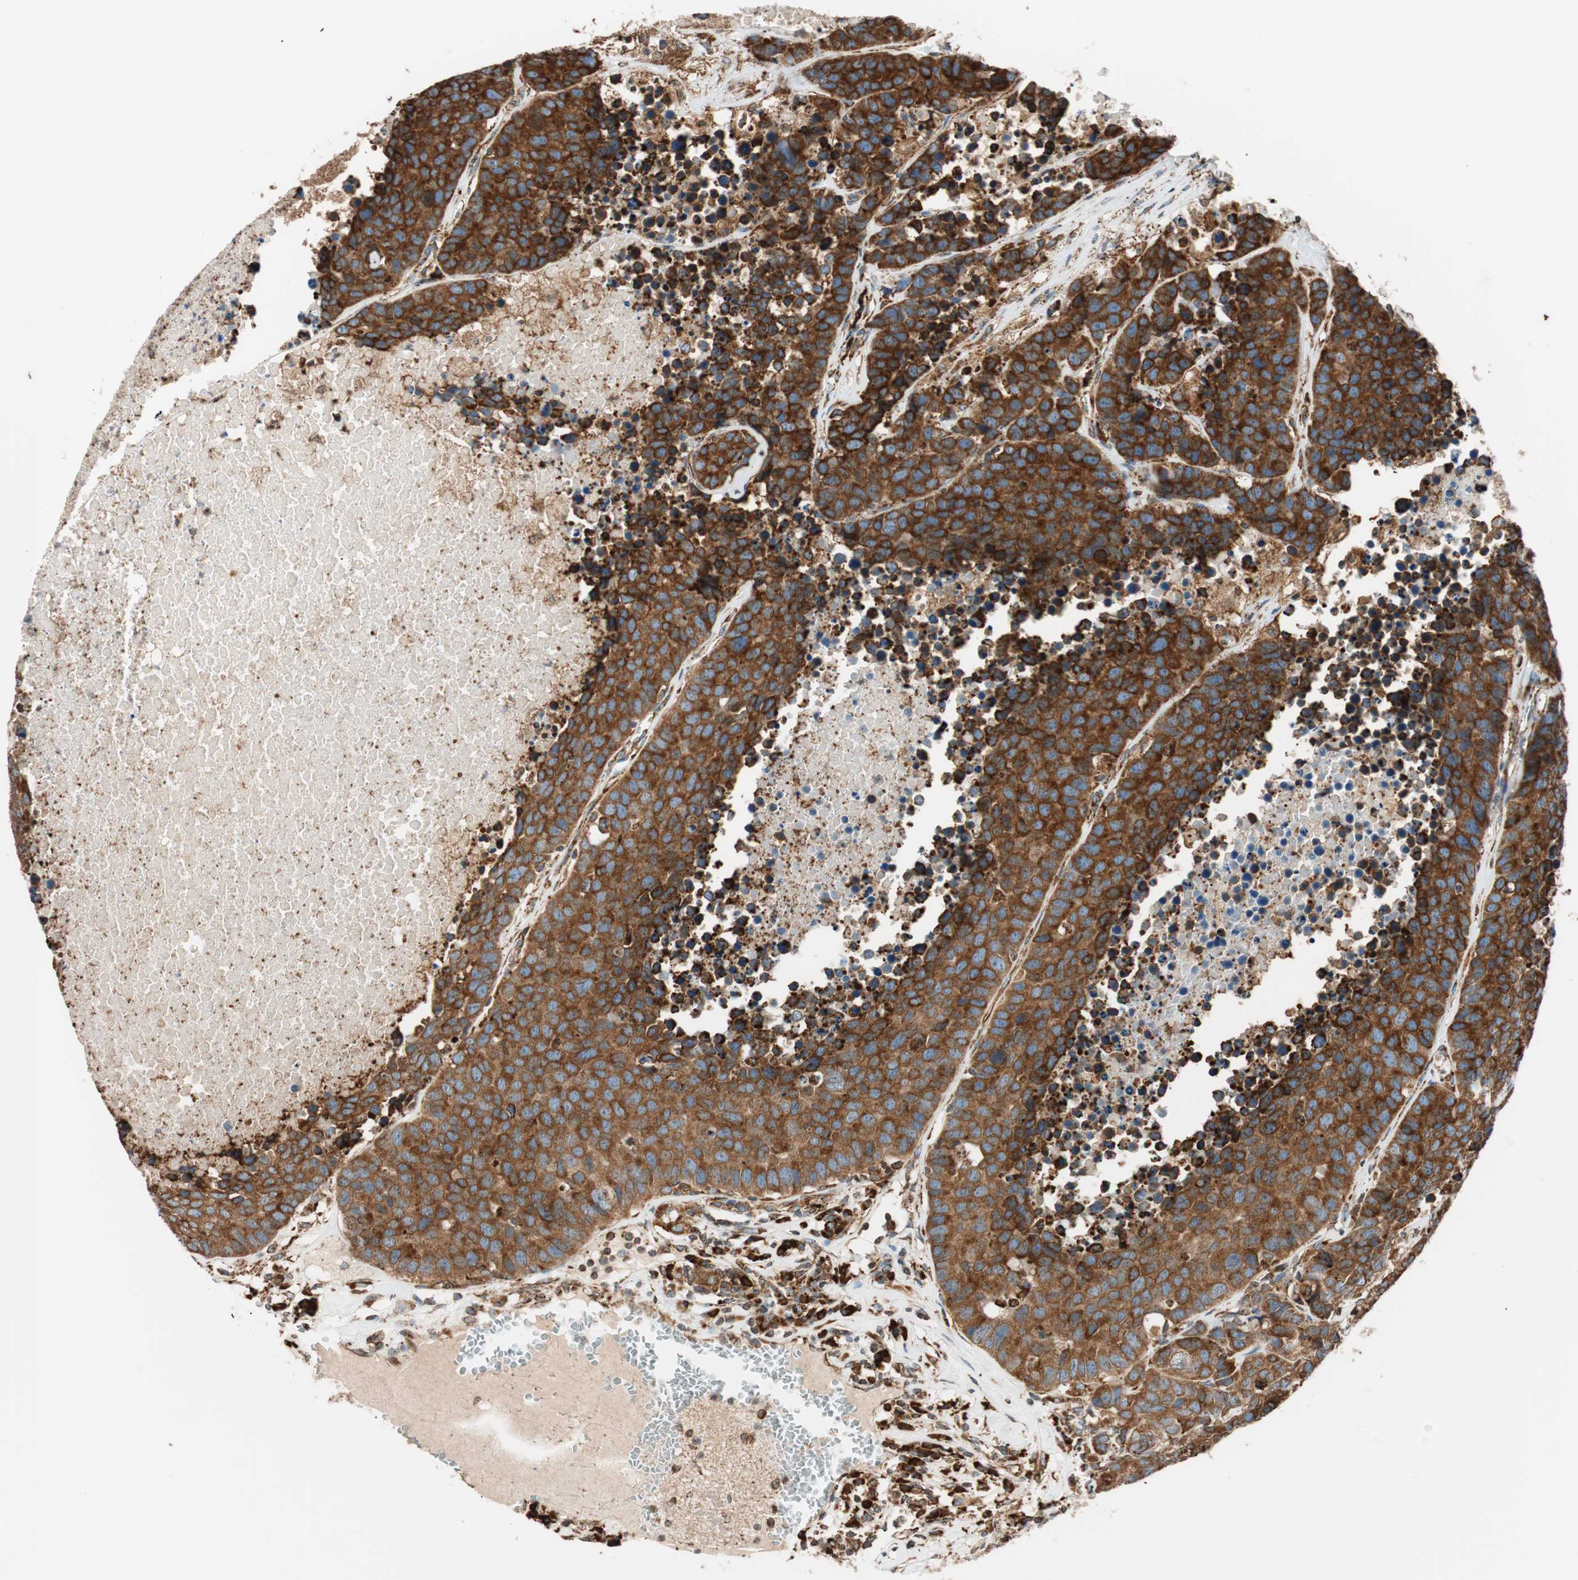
{"staining": {"intensity": "strong", "quantity": ">75%", "location": "cytoplasmic/membranous"}, "tissue": "carcinoid", "cell_type": "Tumor cells", "image_type": "cancer", "snomed": [{"axis": "morphology", "description": "Carcinoid, malignant, NOS"}, {"axis": "topography", "description": "Lung"}], "caption": "The immunohistochemical stain labels strong cytoplasmic/membranous staining in tumor cells of carcinoid tissue.", "gene": "PRKCSH", "patient": {"sex": "male", "age": 60}}